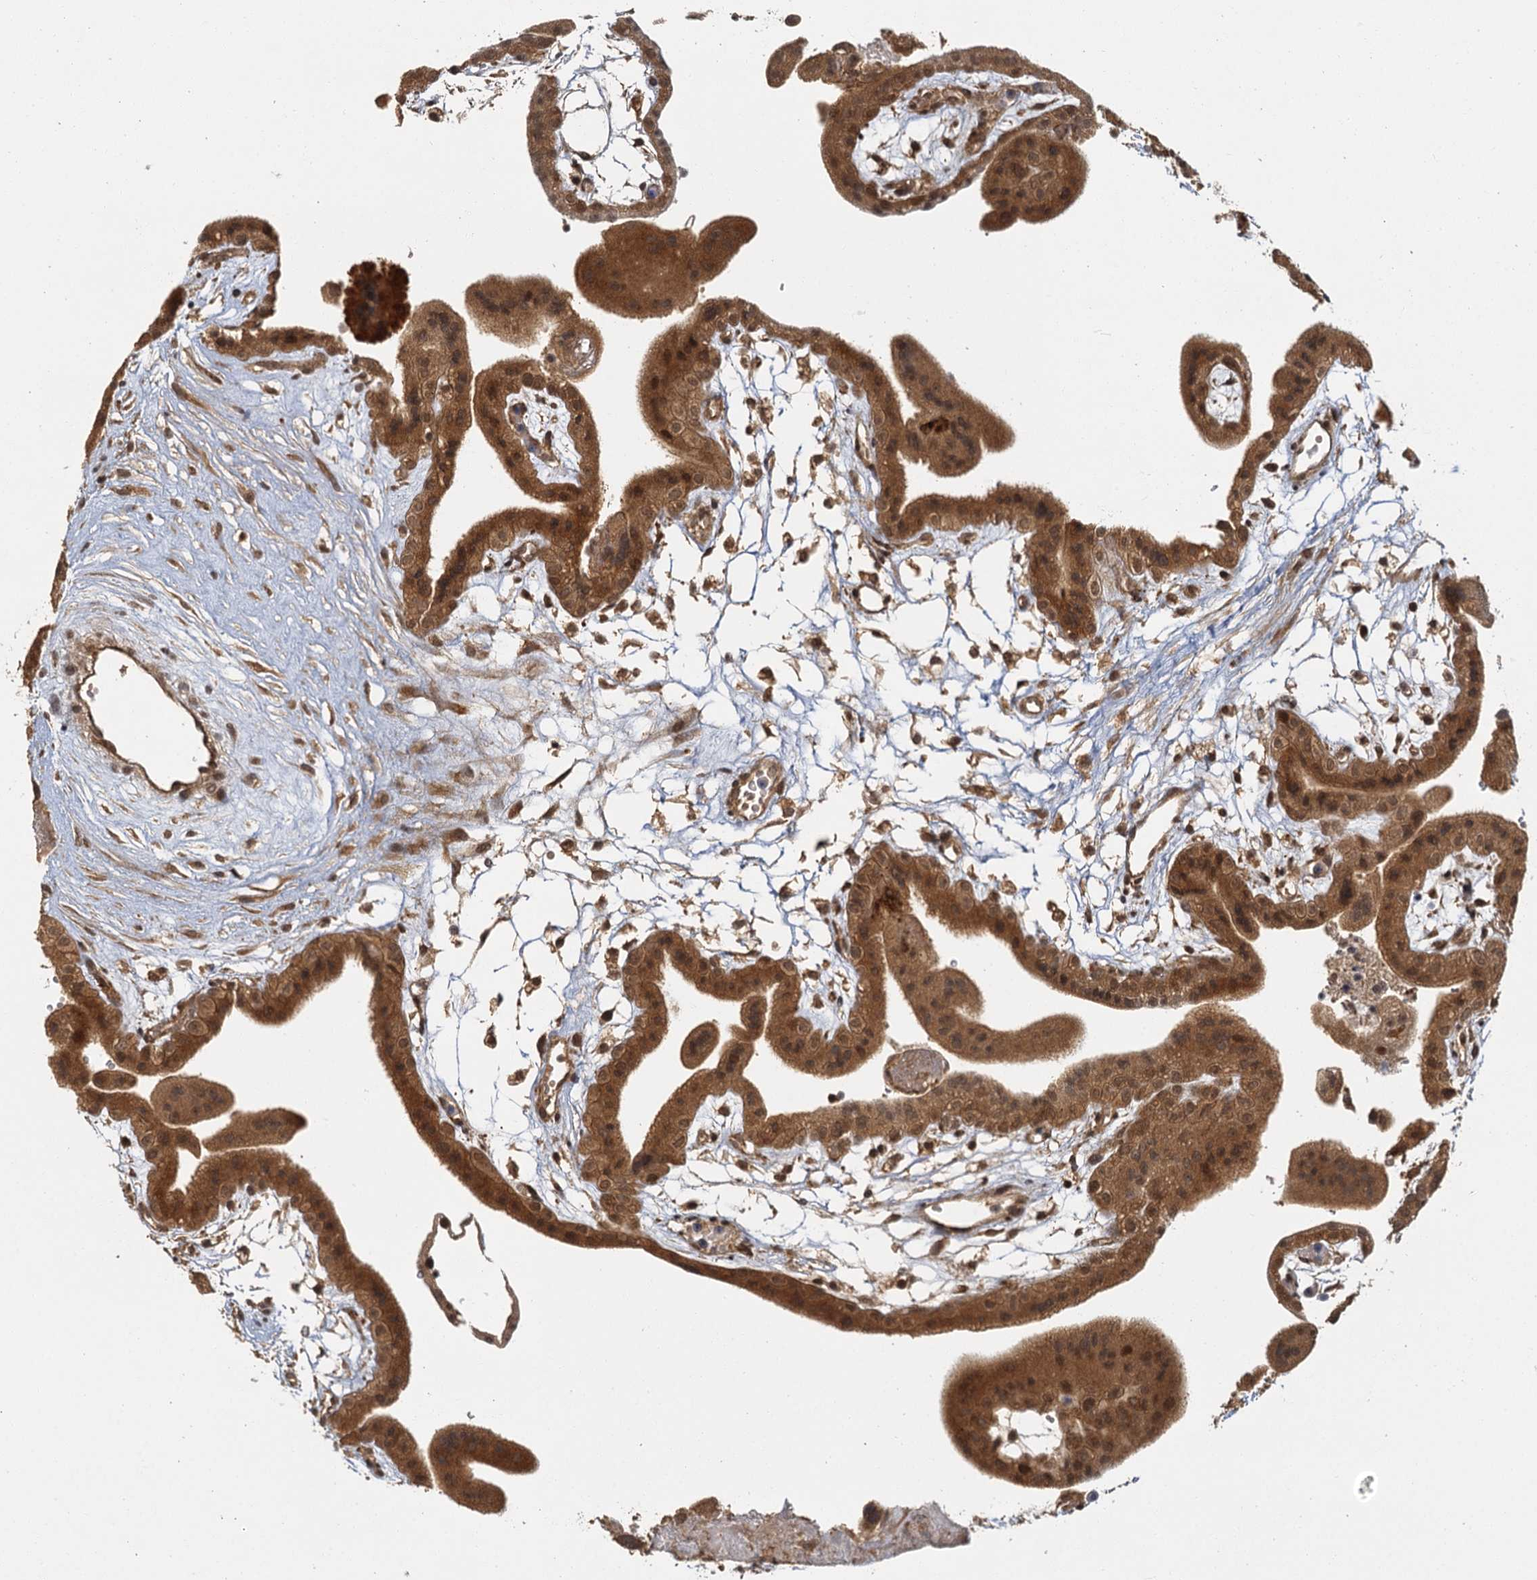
{"staining": {"intensity": "moderate", "quantity": ">75%", "location": "cytoplasmic/membranous"}, "tissue": "placenta", "cell_type": "Decidual cells", "image_type": "normal", "snomed": [{"axis": "morphology", "description": "Normal tissue, NOS"}, {"axis": "topography", "description": "Placenta"}], "caption": "Normal placenta exhibits moderate cytoplasmic/membranous staining in approximately >75% of decidual cells (brown staining indicates protein expression, while blue staining denotes nuclei)..", "gene": "ZNF549", "patient": {"sex": "female", "age": 18}}